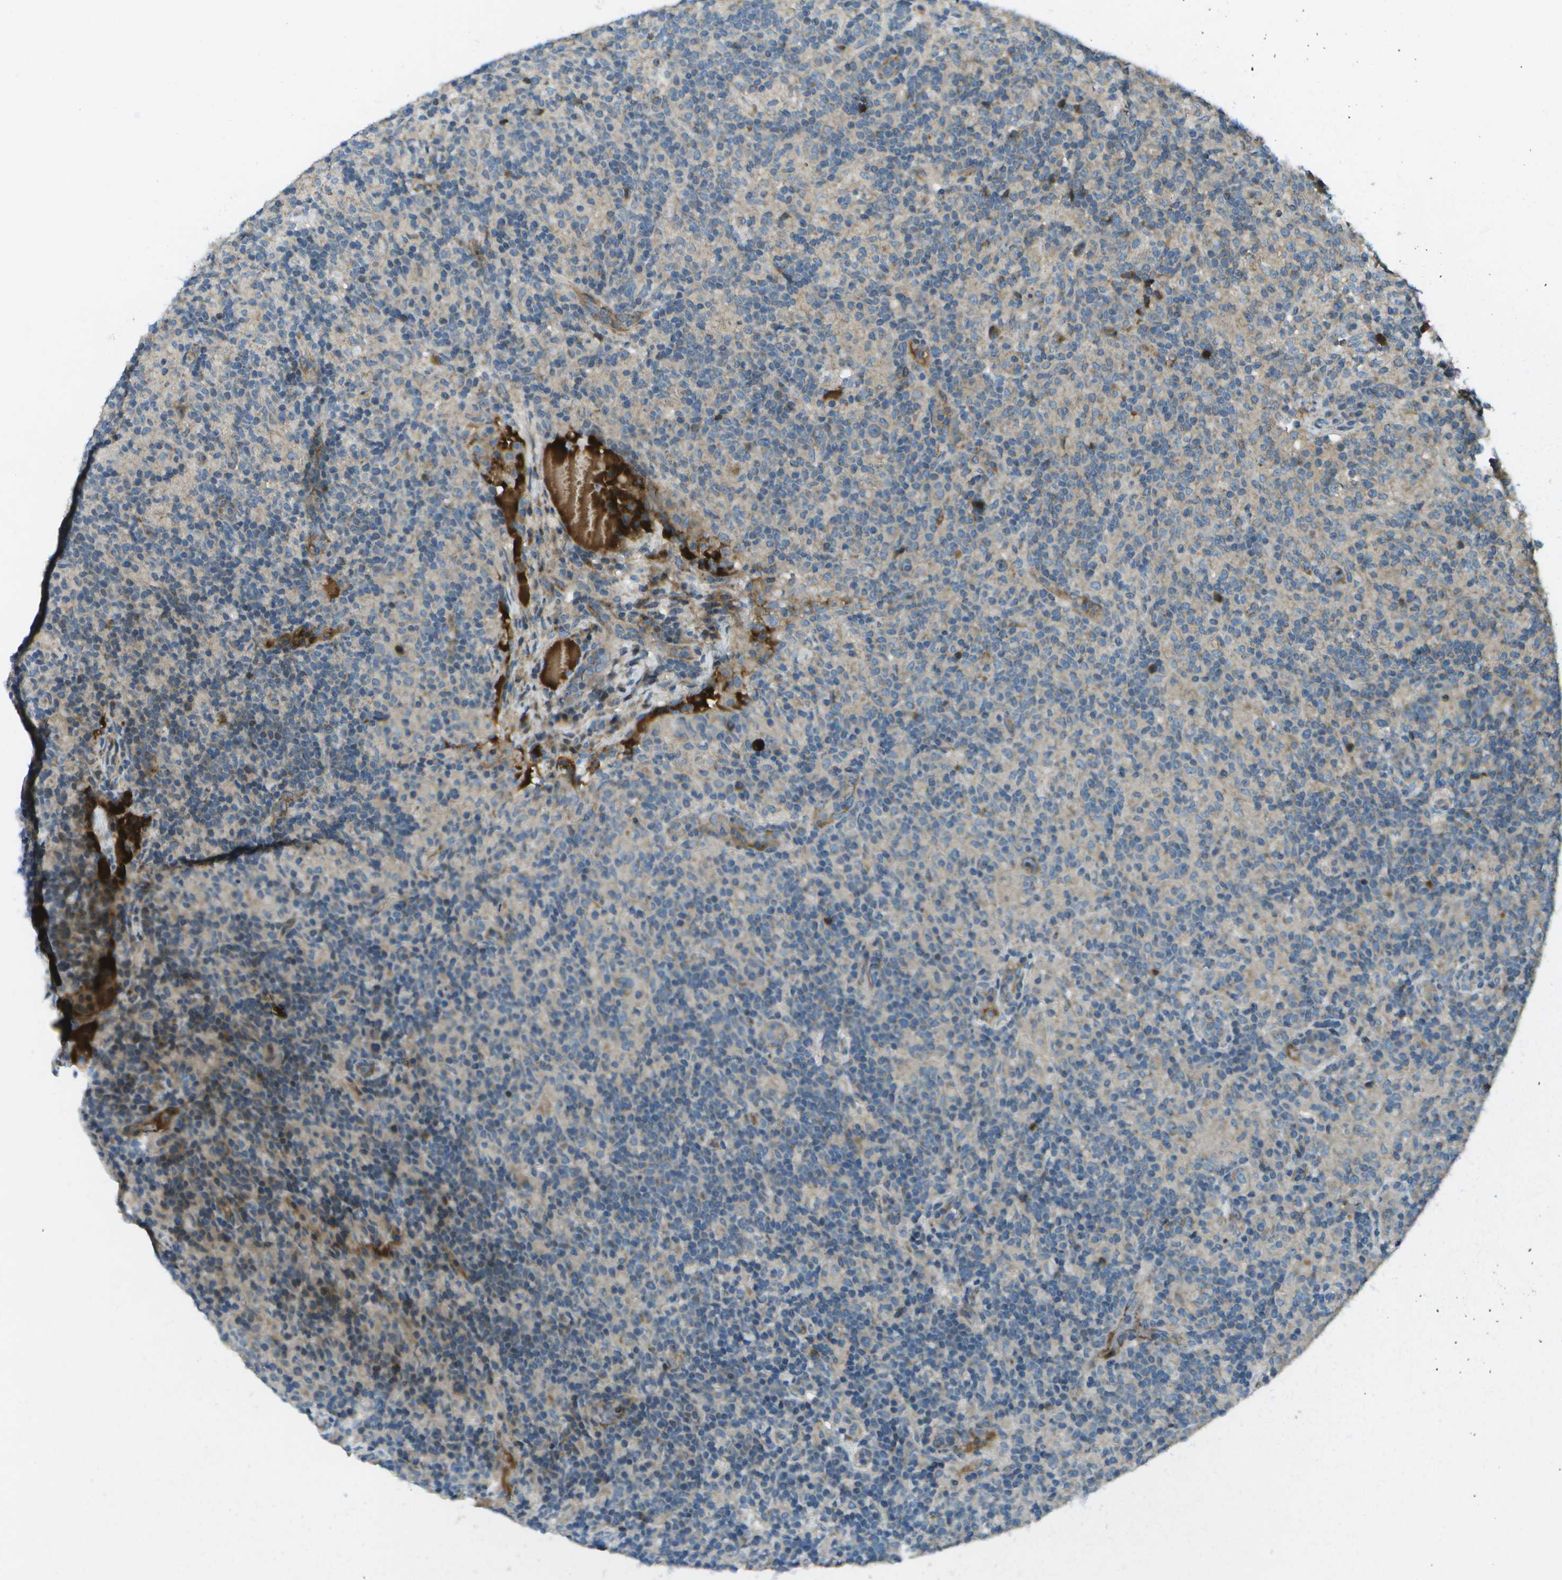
{"staining": {"intensity": "moderate", "quantity": "<25%", "location": "cytoplasmic/membranous"}, "tissue": "lymphoma", "cell_type": "Tumor cells", "image_type": "cancer", "snomed": [{"axis": "morphology", "description": "Hodgkin's disease, NOS"}, {"axis": "topography", "description": "Lymph node"}], "caption": "Hodgkin's disease stained with immunohistochemistry shows moderate cytoplasmic/membranous staining in about <25% of tumor cells. (DAB (3,3'-diaminobenzidine) IHC with brightfield microscopy, high magnification).", "gene": "PXYLP1", "patient": {"sex": "male", "age": 70}}